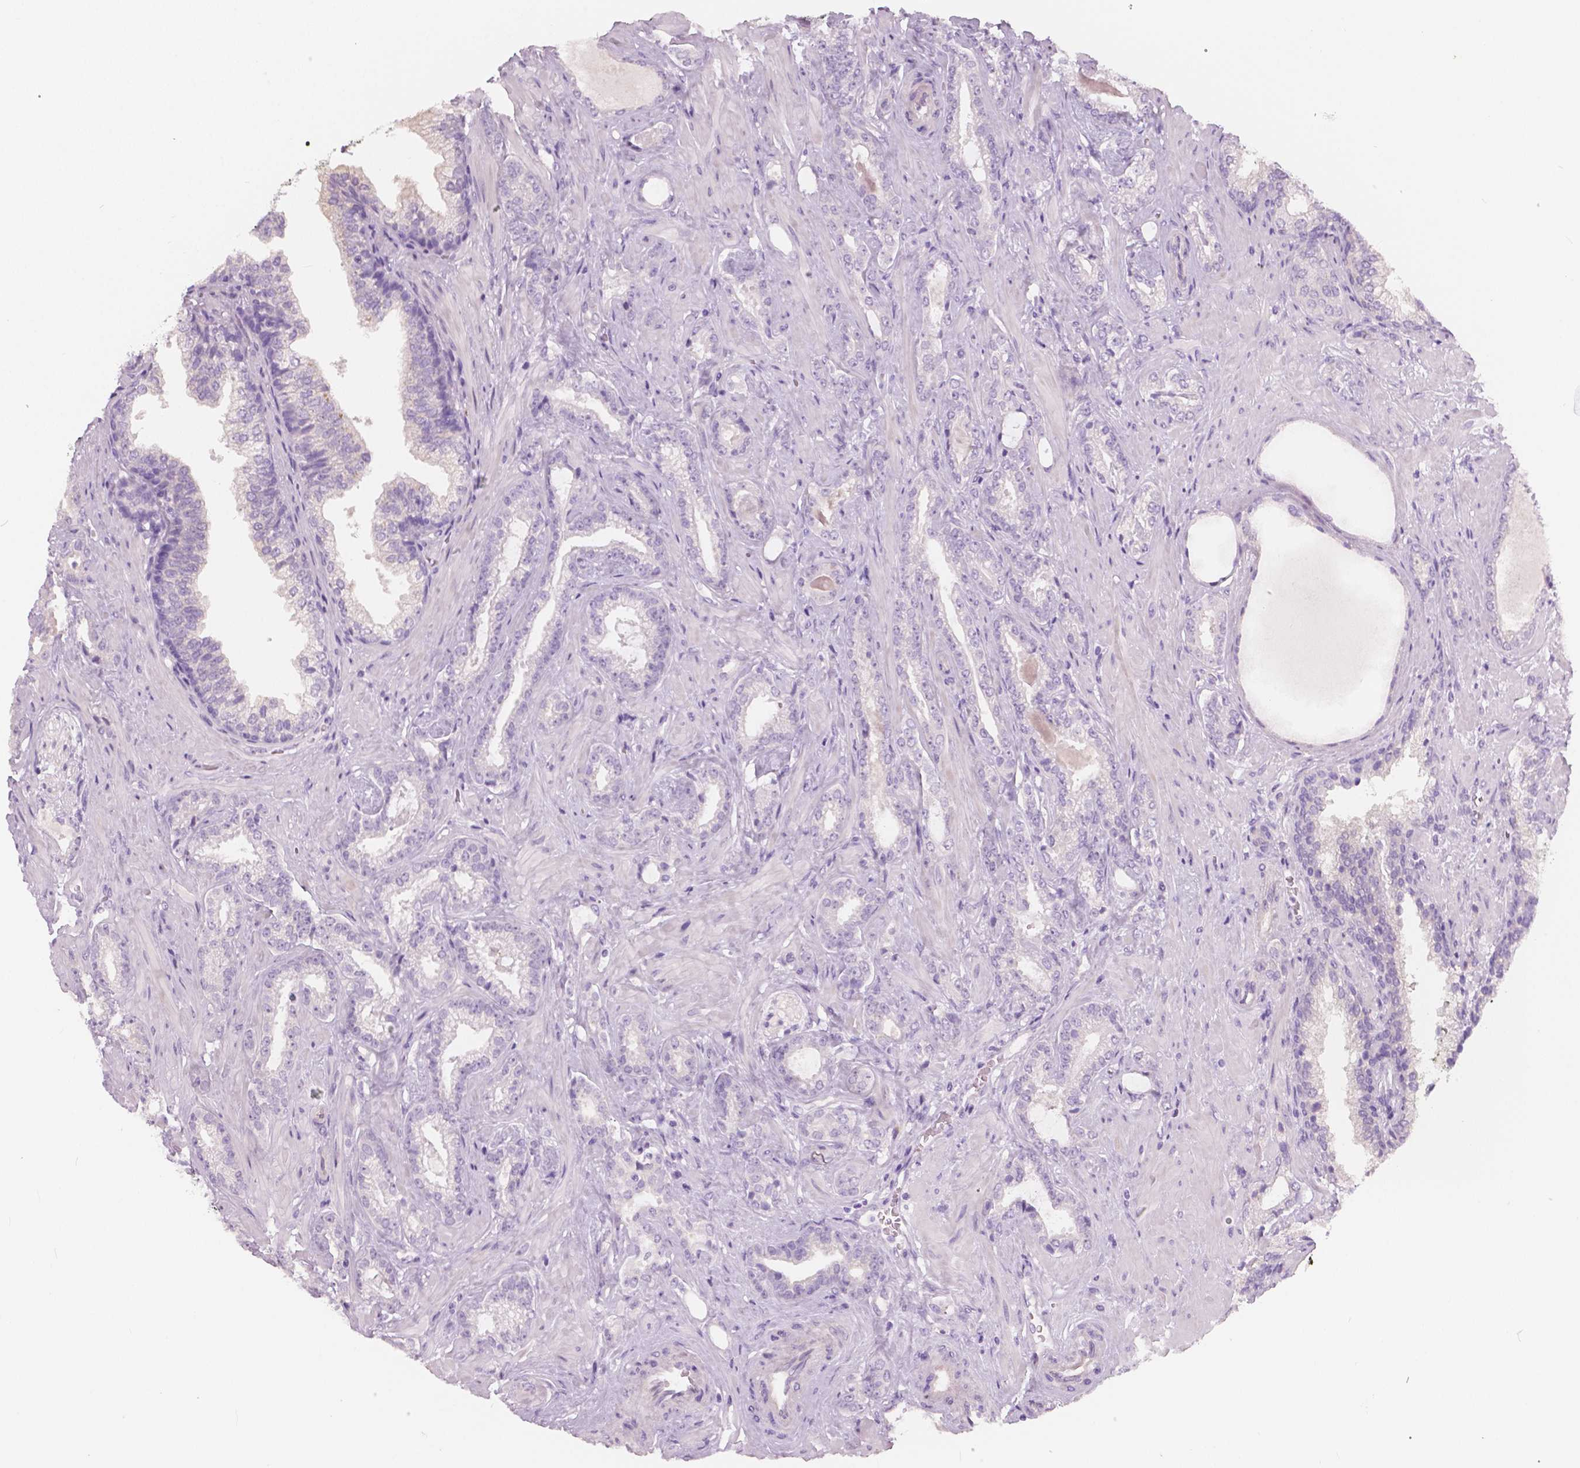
{"staining": {"intensity": "negative", "quantity": "none", "location": "none"}, "tissue": "prostate cancer", "cell_type": "Tumor cells", "image_type": "cancer", "snomed": [{"axis": "morphology", "description": "Adenocarcinoma, Low grade"}, {"axis": "topography", "description": "Prostate"}], "caption": "Human prostate adenocarcinoma (low-grade) stained for a protein using IHC shows no staining in tumor cells.", "gene": "A4GNT", "patient": {"sex": "male", "age": 61}}